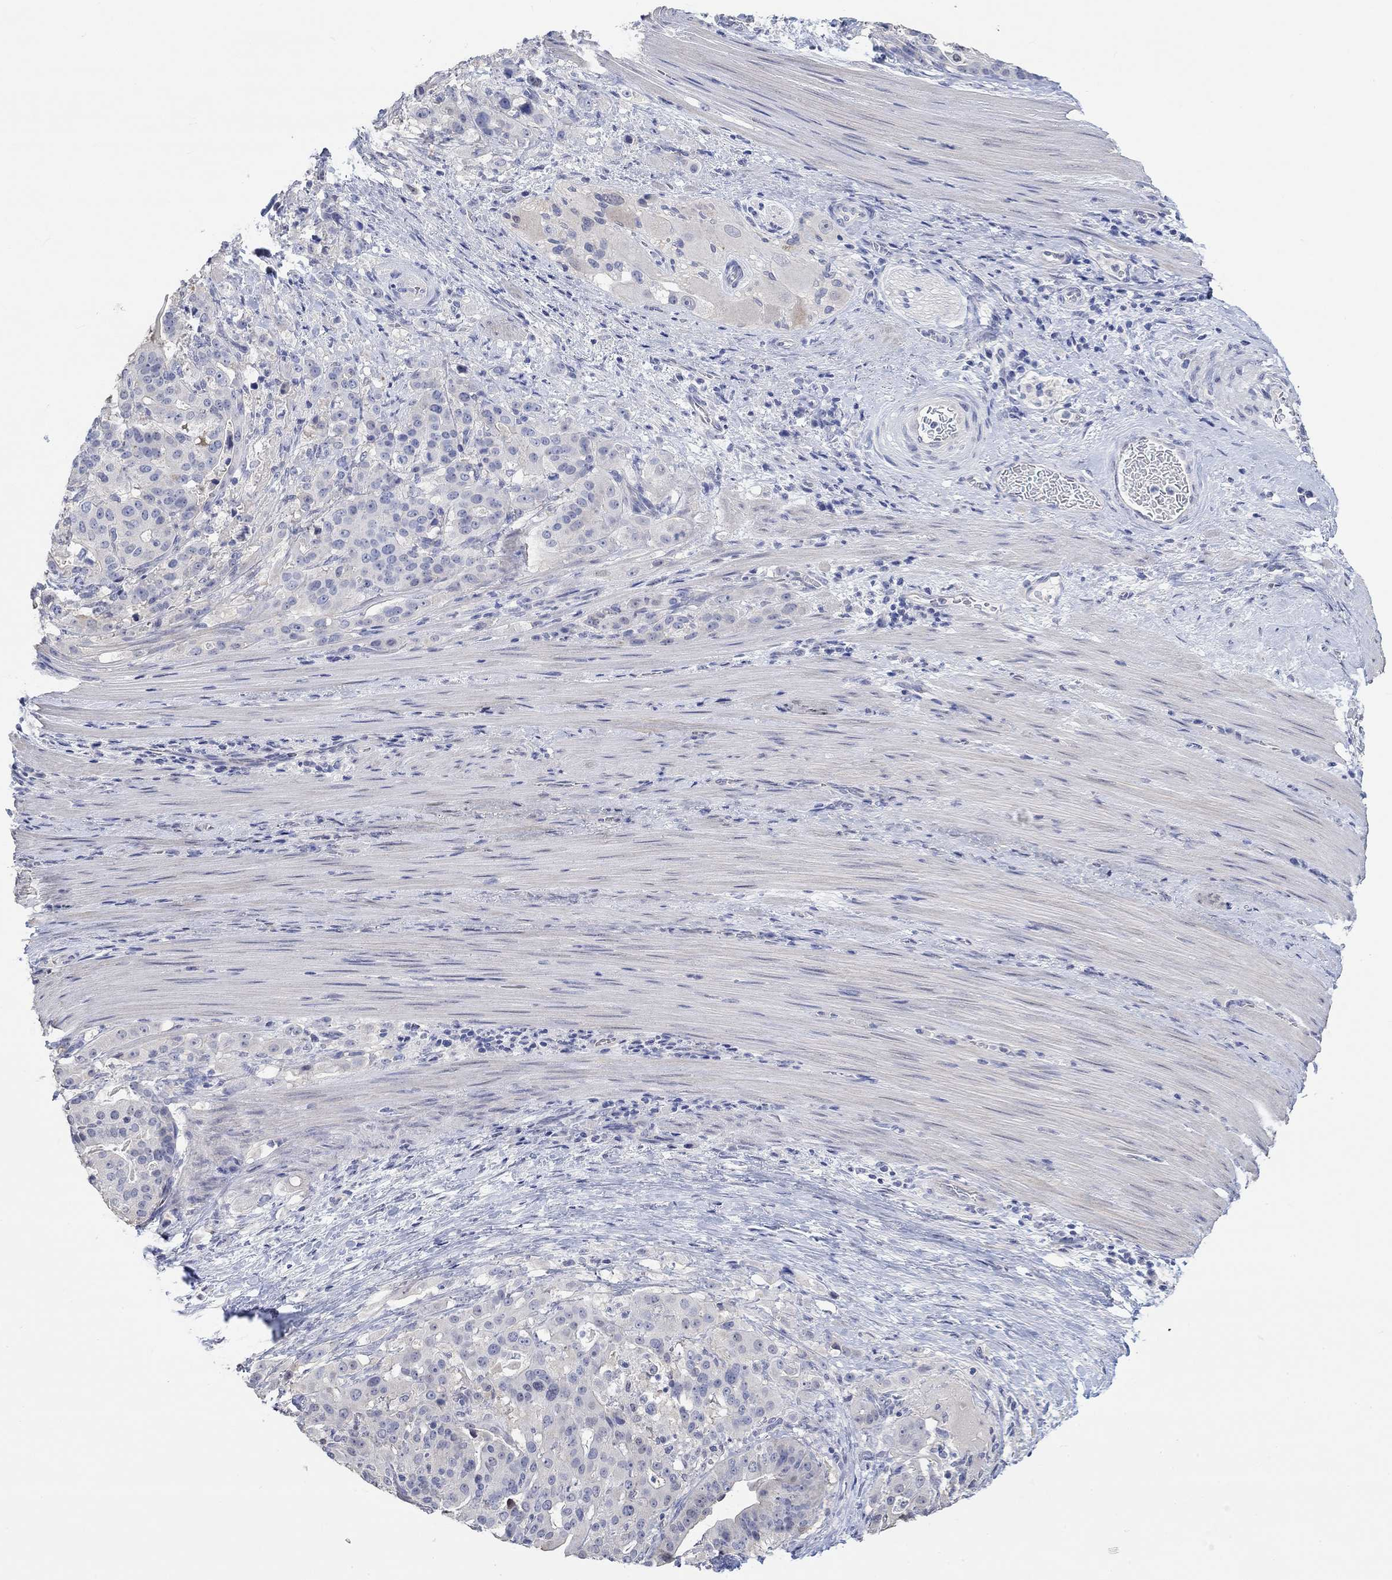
{"staining": {"intensity": "negative", "quantity": "none", "location": "none"}, "tissue": "stomach cancer", "cell_type": "Tumor cells", "image_type": "cancer", "snomed": [{"axis": "morphology", "description": "Adenocarcinoma, NOS"}, {"axis": "topography", "description": "Stomach"}], "caption": "This is an IHC image of stomach cancer (adenocarcinoma). There is no positivity in tumor cells.", "gene": "PNMA5", "patient": {"sex": "male", "age": 48}}